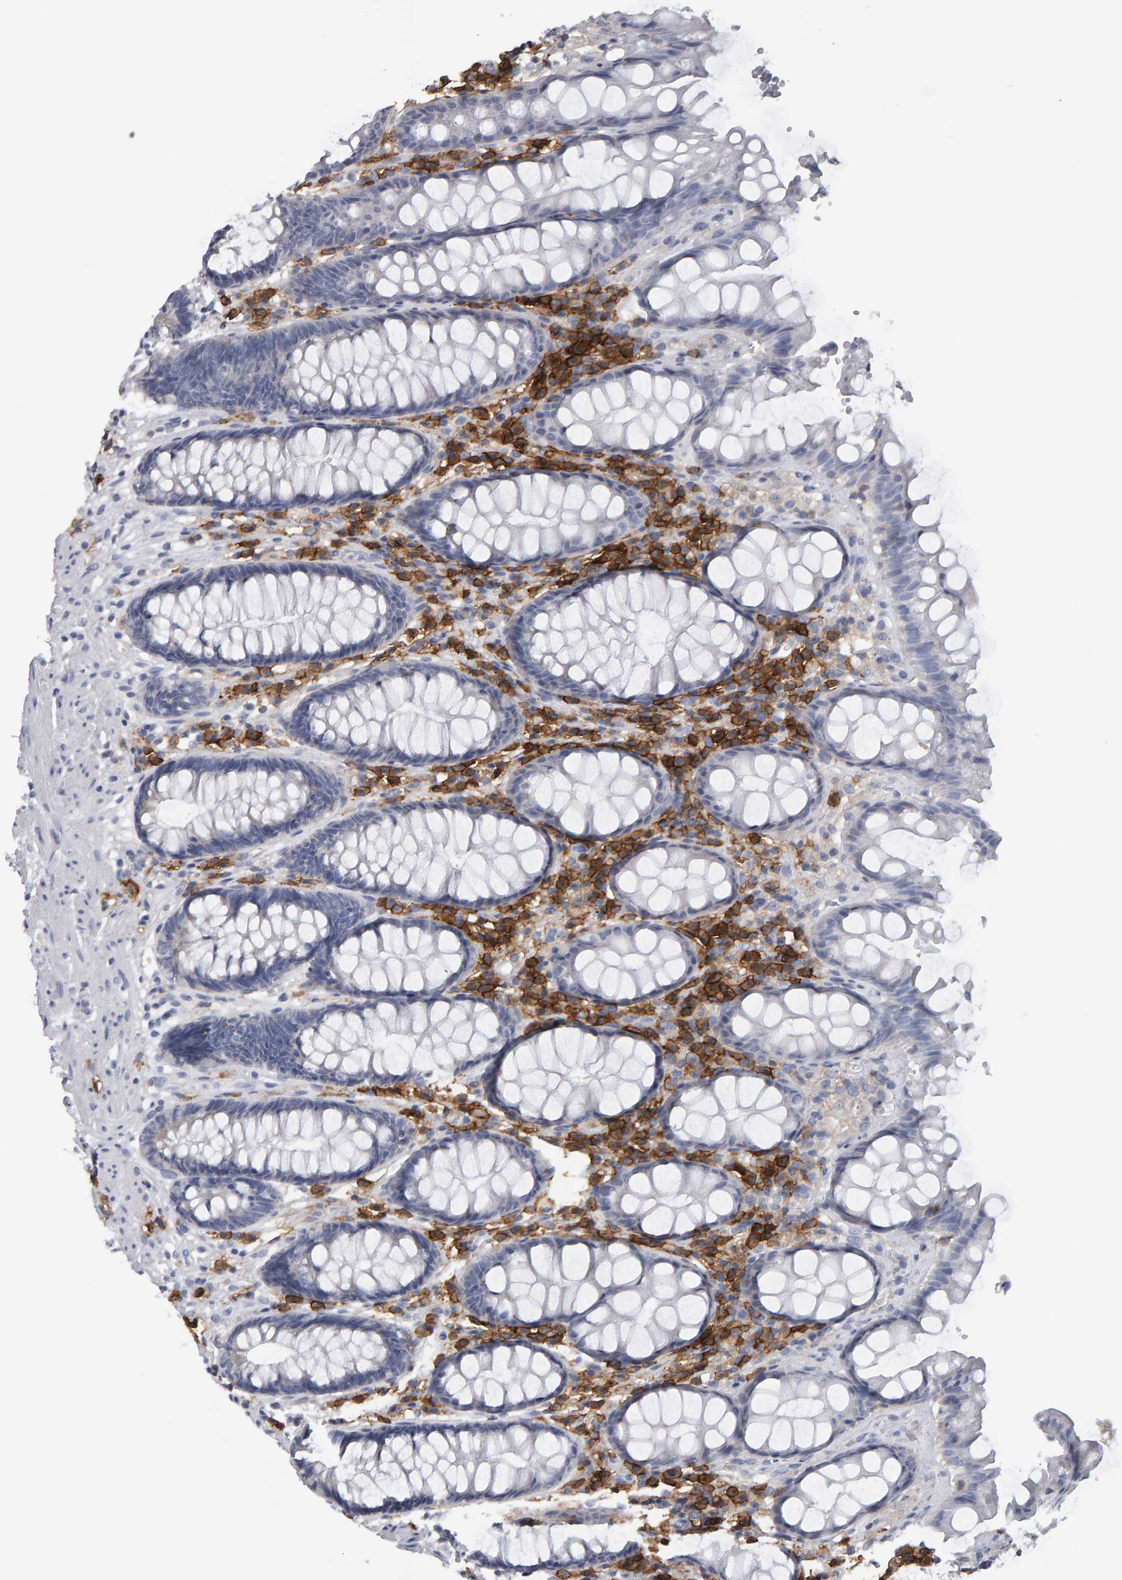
{"staining": {"intensity": "negative", "quantity": "none", "location": "none"}, "tissue": "rectum", "cell_type": "Glandular cells", "image_type": "normal", "snomed": [{"axis": "morphology", "description": "Normal tissue, NOS"}, {"axis": "topography", "description": "Rectum"}], "caption": "Immunohistochemistry (IHC) micrograph of normal human rectum stained for a protein (brown), which exhibits no positivity in glandular cells.", "gene": "CD38", "patient": {"sex": "male", "age": 64}}